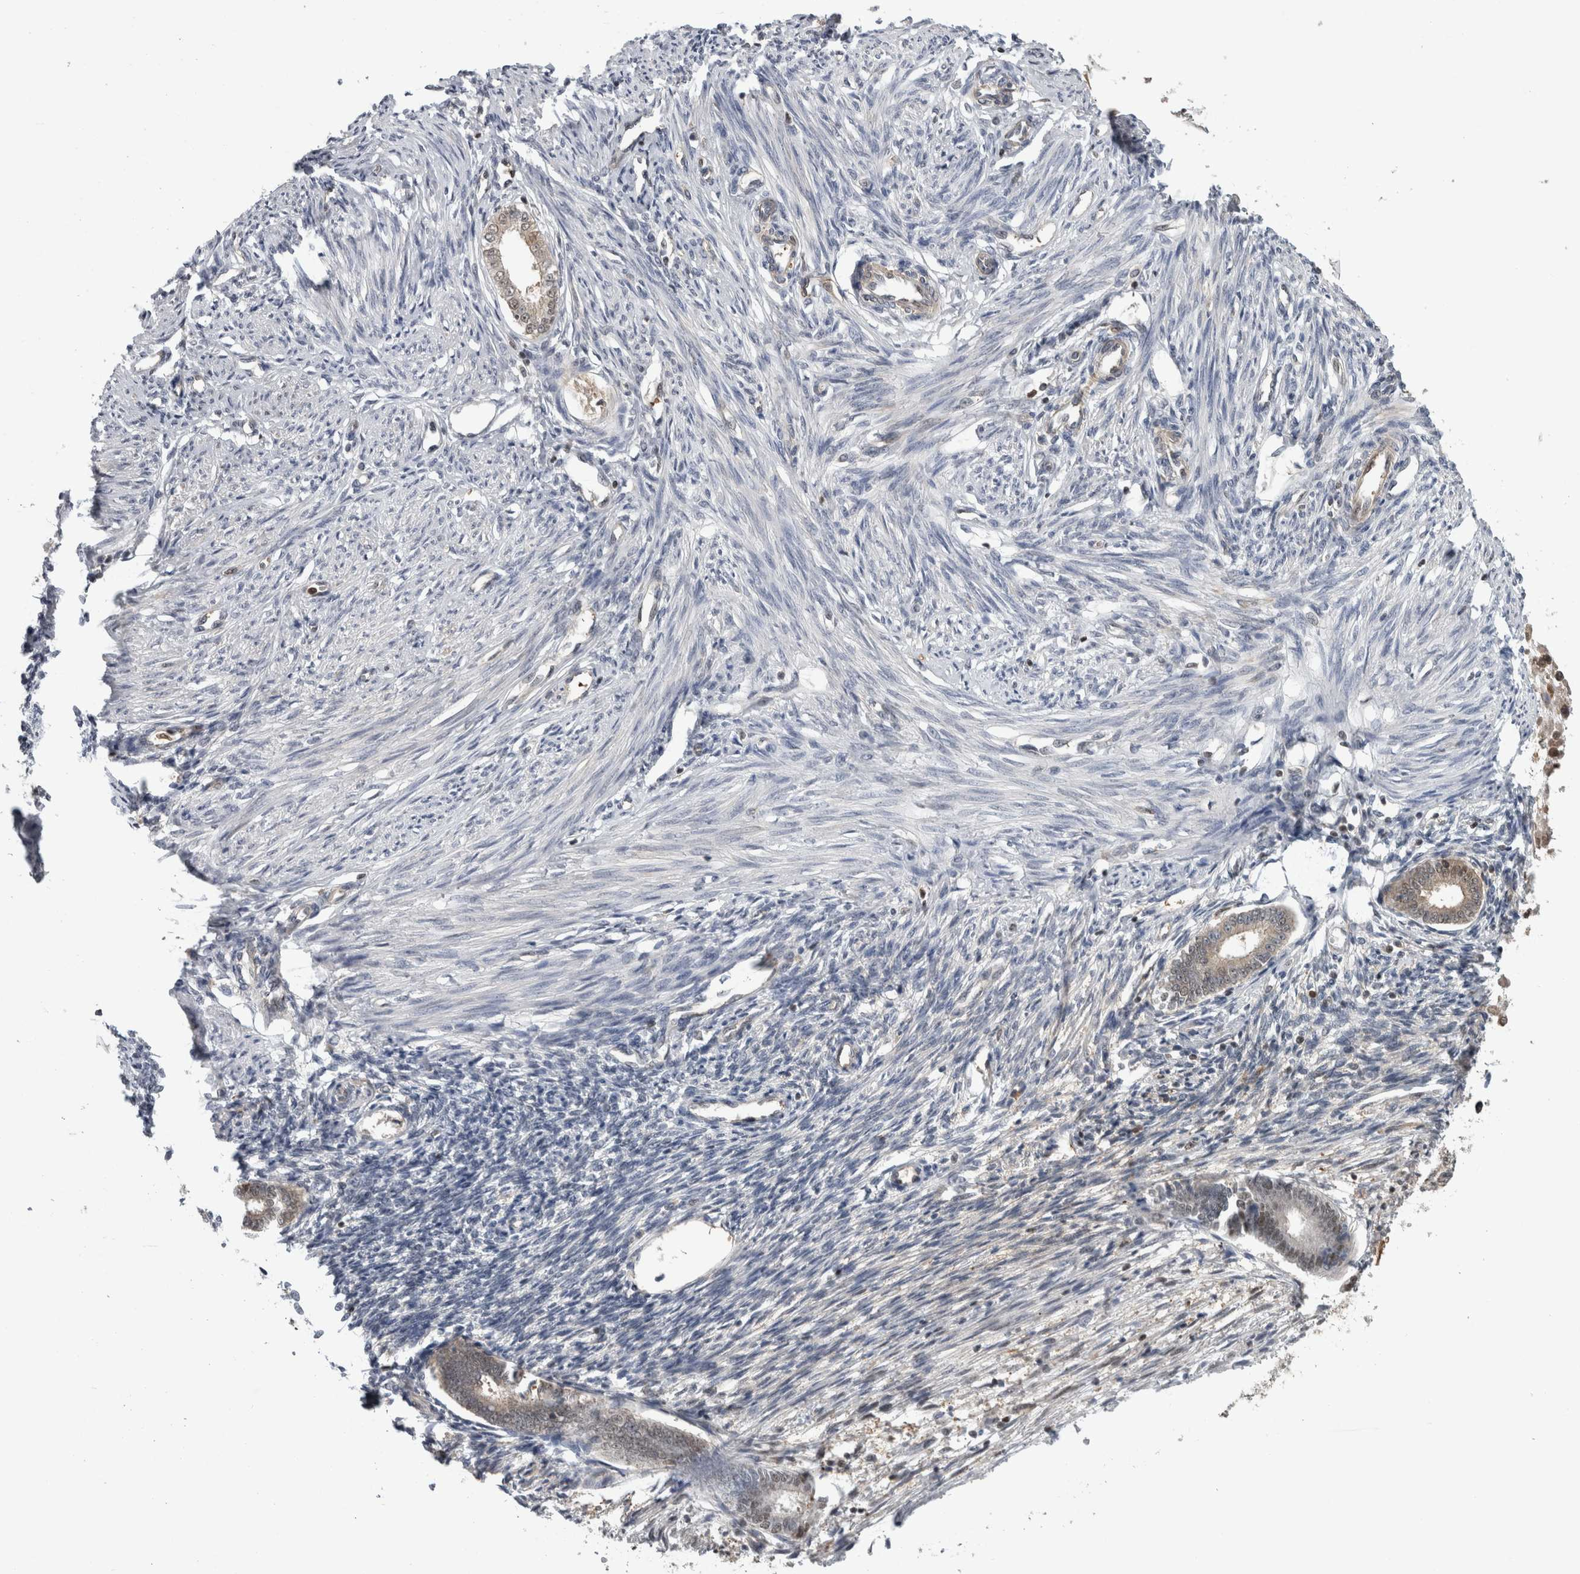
{"staining": {"intensity": "weak", "quantity": "25%-75%", "location": "nuclear"}, "tissue": "endometrium", "cell_type": "Cells in endometrial stroma", "image_type": "normal", "snomed": [{"axis": "morphology", "description": "Normal tissue, NOS"}, {"axis": "topography", "description": "Endometrium"}], "caption": "Weak nuclear positivity for a protein is present in about 25%-75% of cells in endometrial stroma of normal endometrium using immunohistochemistry.", "gene": "TDRD7", "patient": {"sex": "female", "age": 56}}